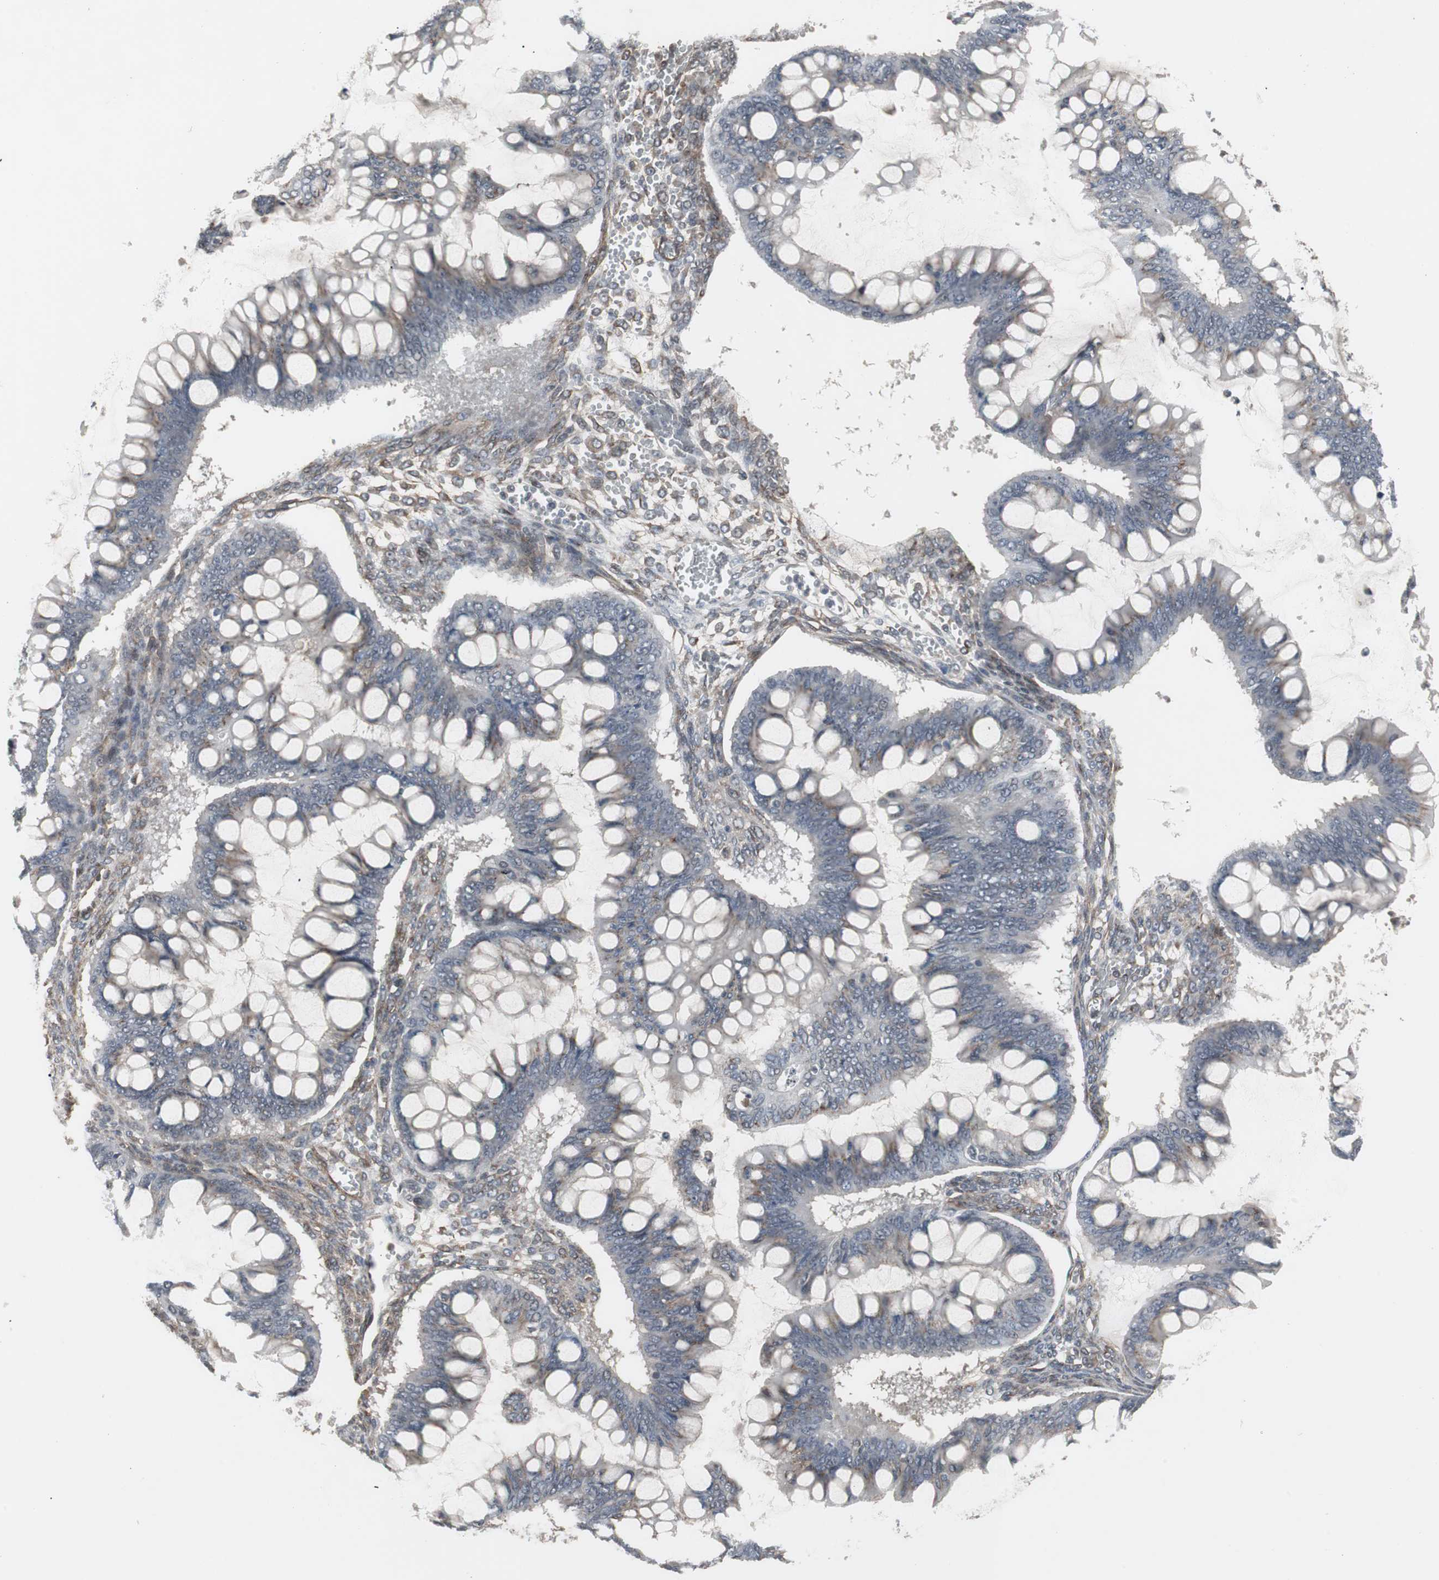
{"staining": {"intensity": "weak", "quantity": "25%-75%", "location": "cytoplasmic/membranous"}, "tissue": "ovarian cancer", "cell_type": "Tumor cells", "image_type": "cancer", "snomed": [{"axis": "morphology", "description": "Cystadenocarcinoma, mucinous, NOS"}, {"axis": "topography", "description": "Ovary"}], "caption": "Immunohistochemistry histopathology image of human ovarian mucinous cystadenocarcinoma stained for a protein (brown), which demonstrates low levels of weak cytoplasmic/membranous positivity in approximately 25%-75% of tumor cells.", "gene": "ATP2B2", "patient": {"sex": "female", "age": 73}}